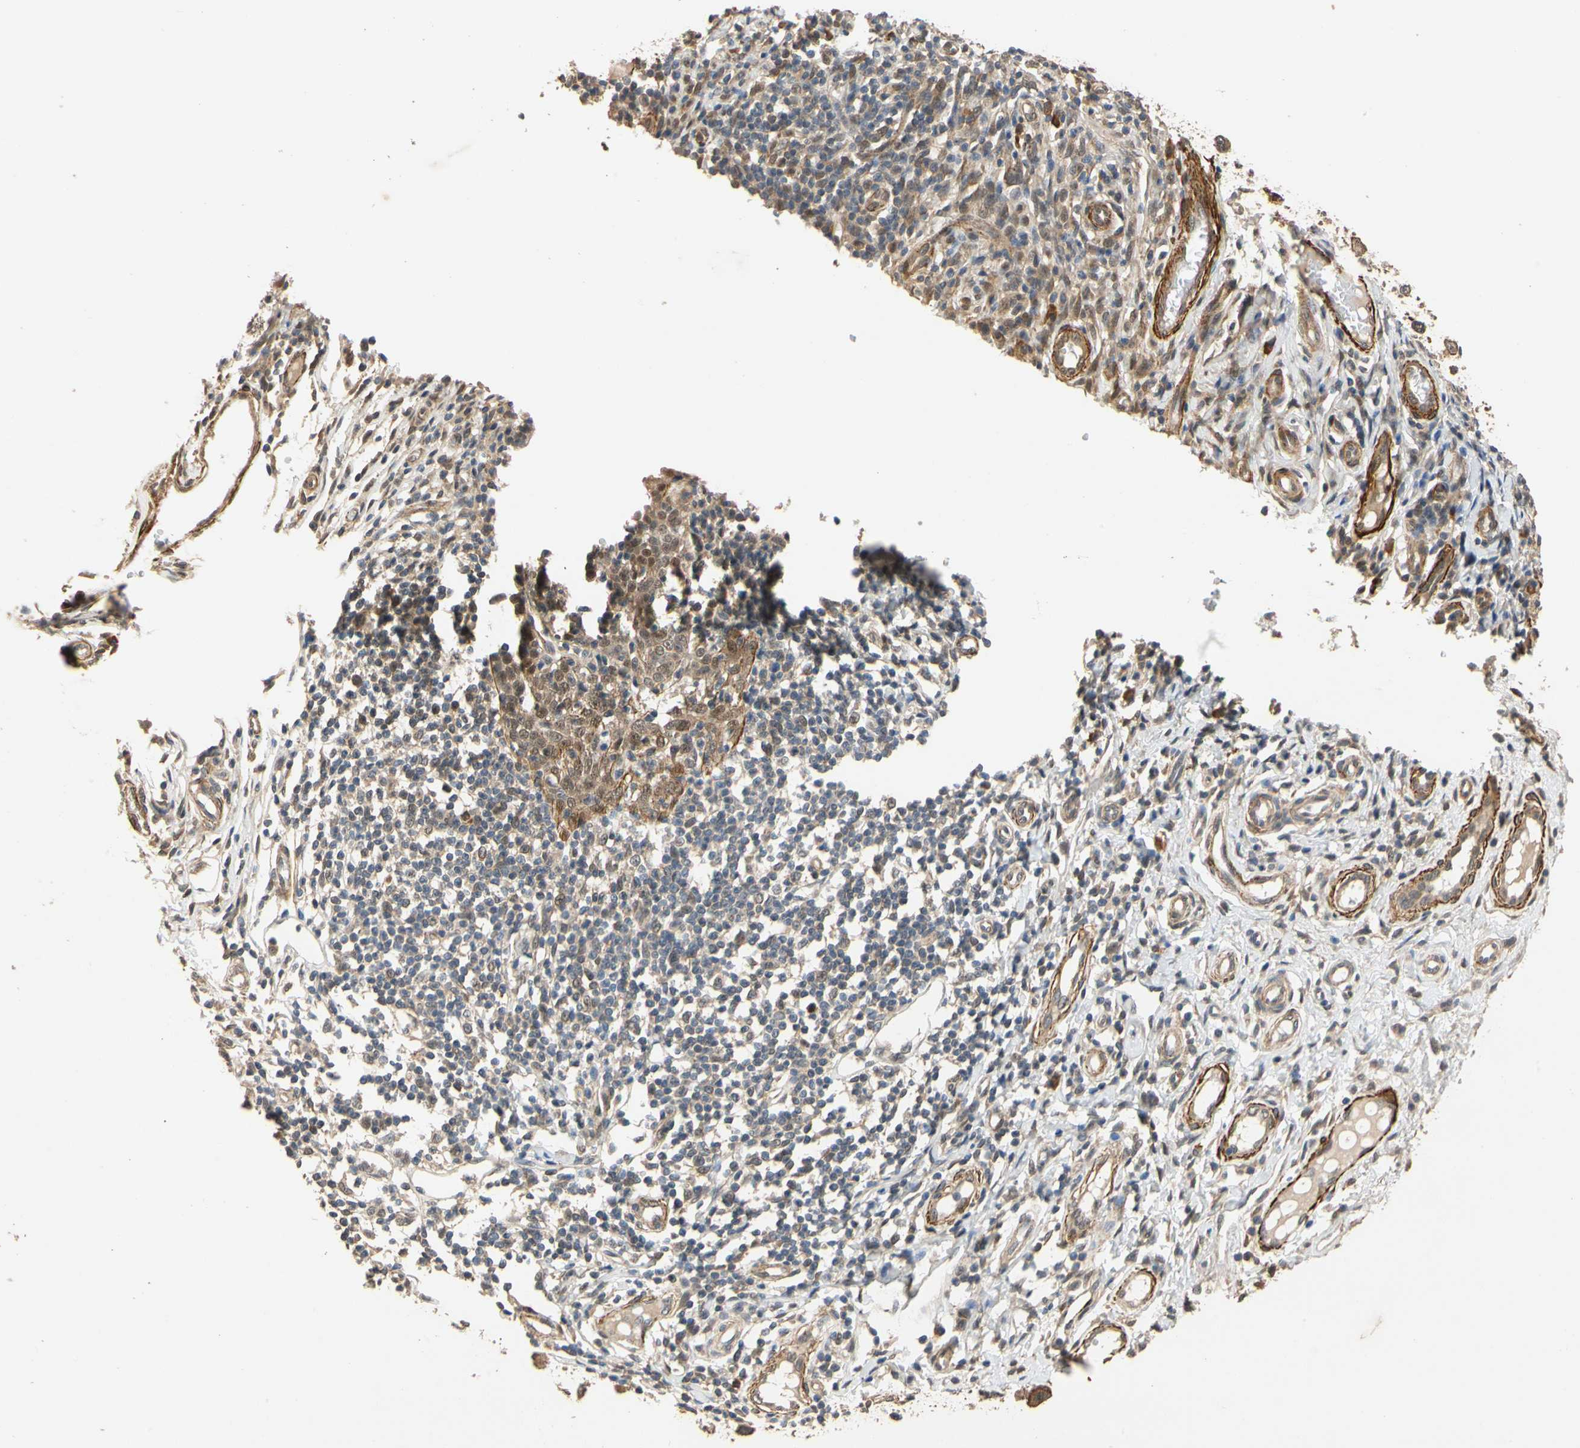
{"staining": {"intensity": "moderate", "quantity": "25%-75%", "location": "cytoplasmic/membranous,nuclear"}, "tissue": "skin cancer", "cell_type": "Tumor cells", "image_type": "cancer", "snomed": [{"axis": "morphology", "description": "Normal tissue, NOS"}, {"axis": "morphology", "description": "Basal cell carcinoma"}, {"axis": "topography", "description": "Skin"}], "caption": "Basal cell carcinoma (skin) stained with a protein marker reveals moderate staining in tumor cells.", "gene": "QSER1", "patient": {"sex": "male", "age": 87}}